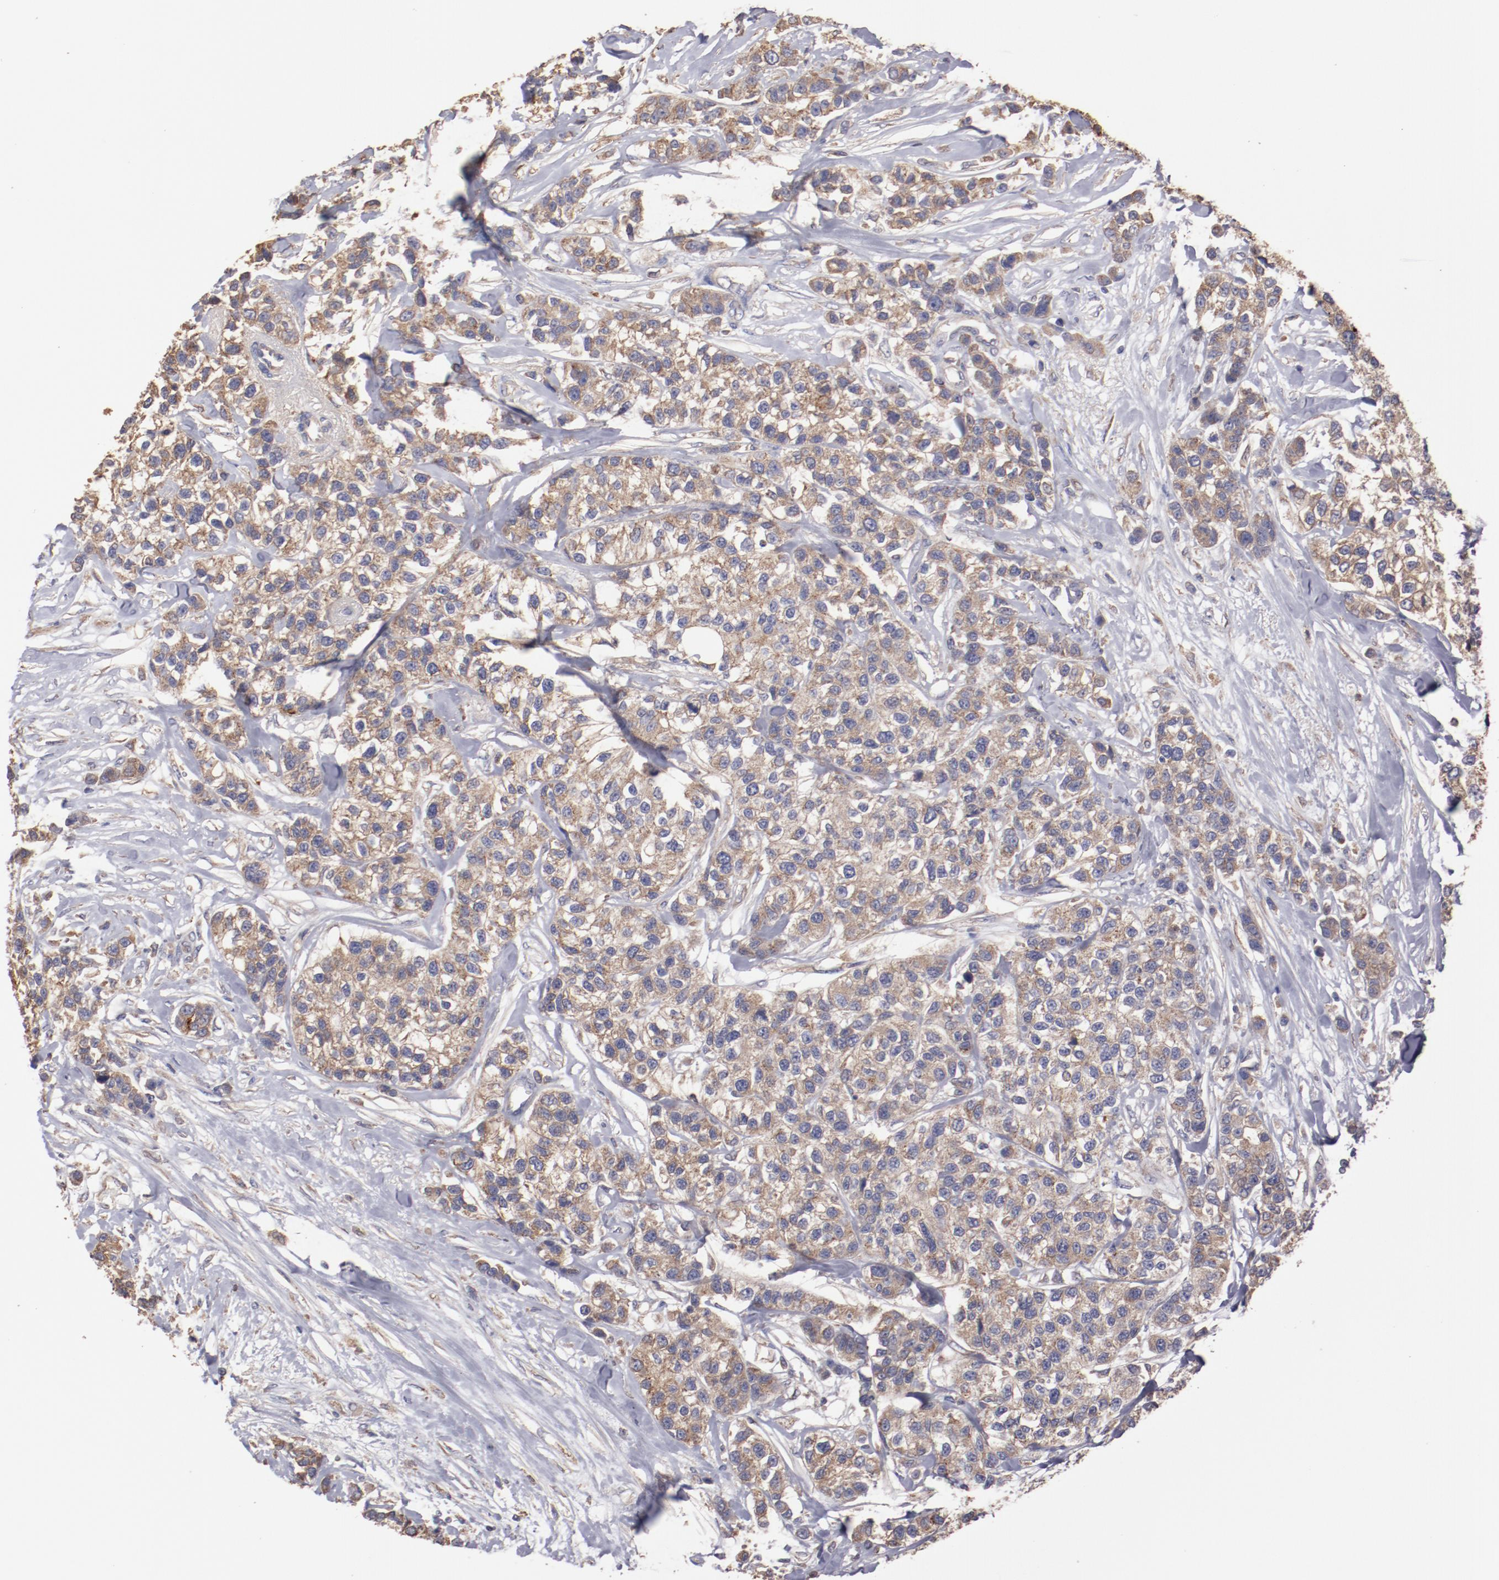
{"staining": {"intensity": "weak", "quantity": ">75%", "location": "cytoplasmic/membranous"}, "tissue": "breast cancer", "cell_type": "Tumor cells", "image_type": "cancer", "snomed": [{"axis": "morphology", "description": "Duct carcinoma"}, {"axis": "topography", "description": "Breast"}], "caption": "This histopathology image demonstrates immunohistochemistry (IHC) staining of breast cancer, with low weak cytoplasmic/membranous staining in approximately >75% of tumor cells.", "gene": "NFKBIE", "patient": {"sex": "female", "age": 51}}